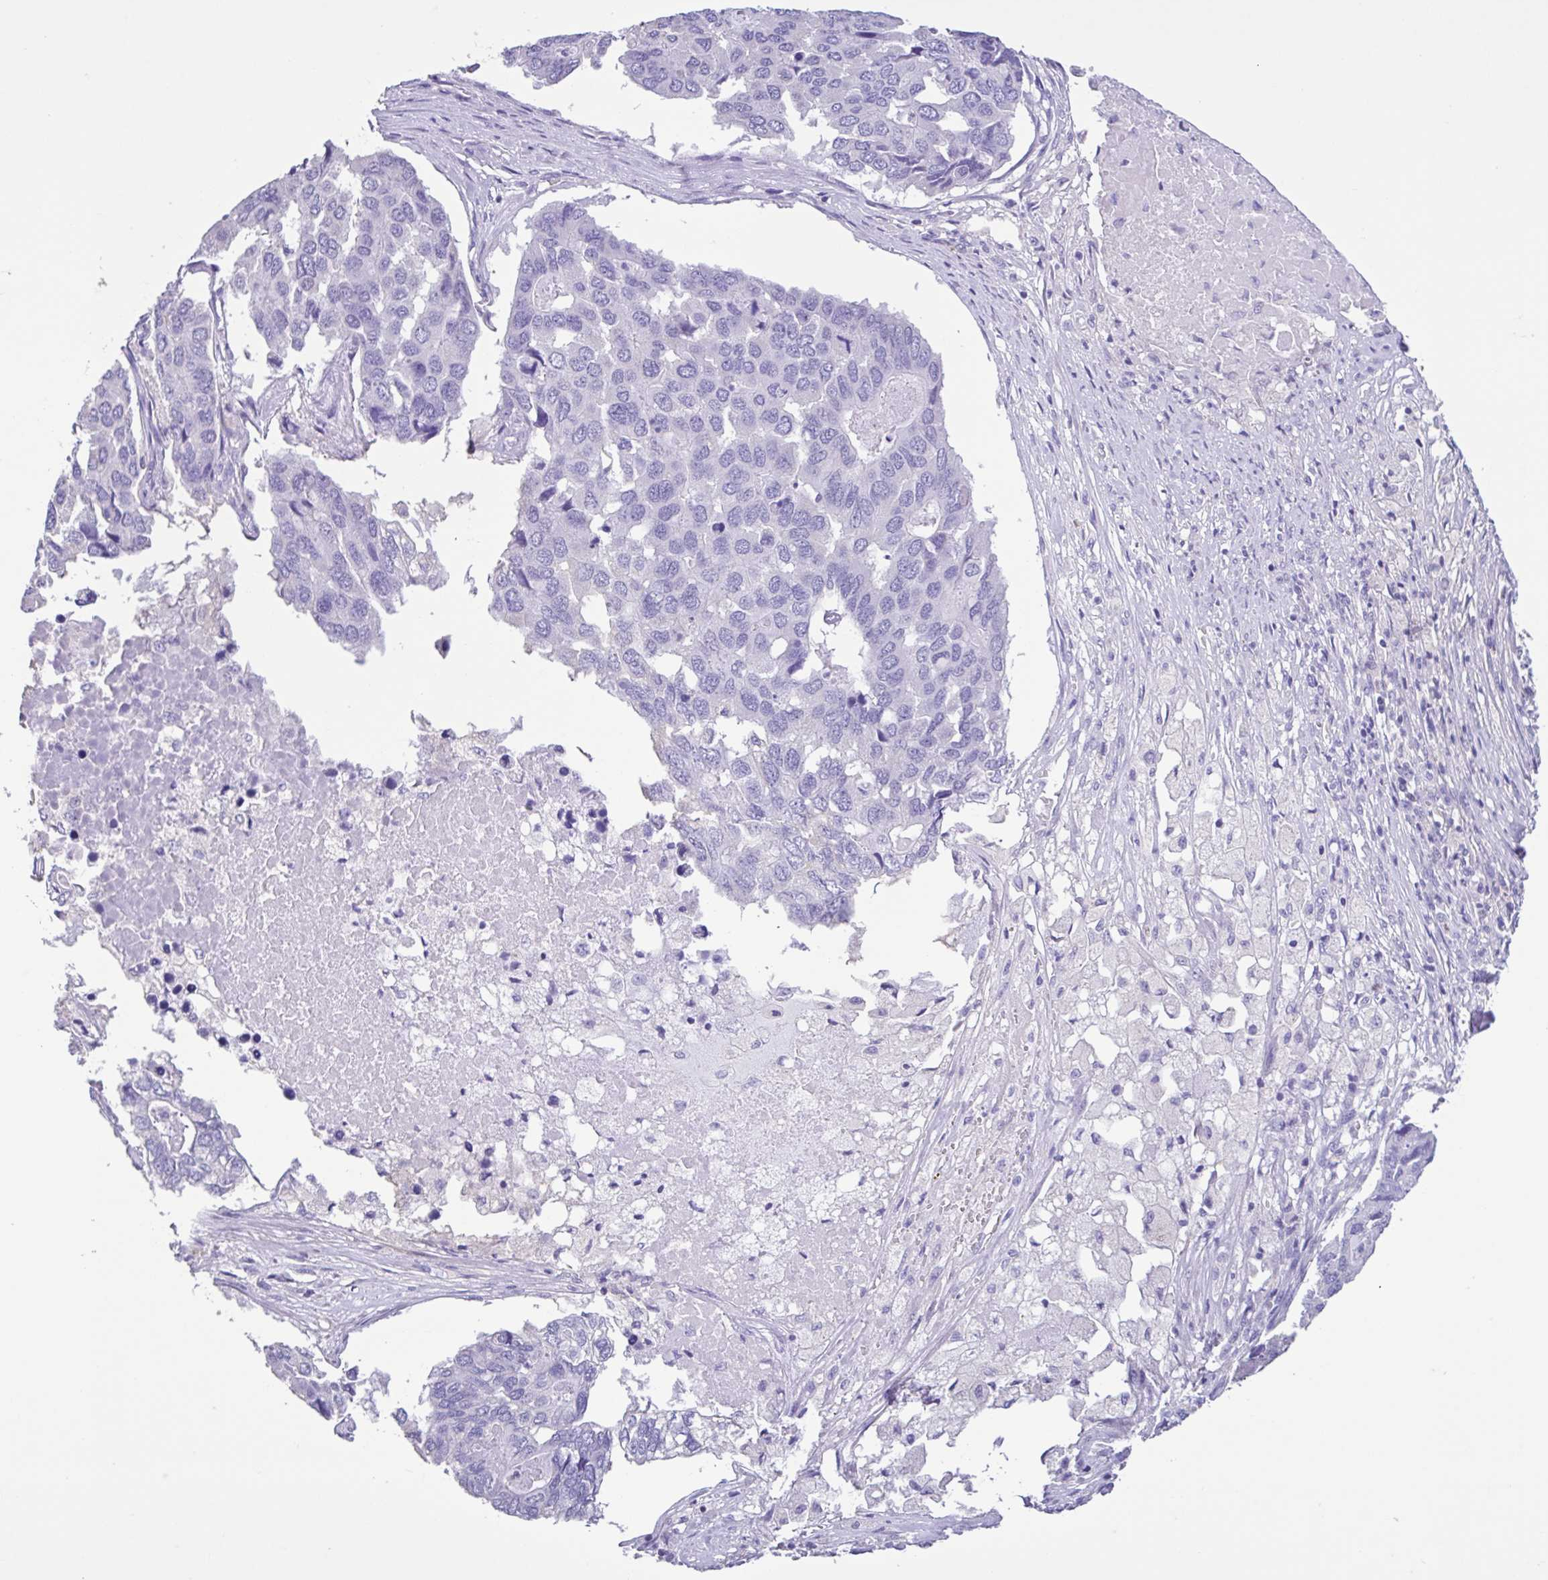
{"staining": {"intensity": "negative", "quantity": "none", "location": "none"}, "tissue": "pancreatic cancer", "cell_type": "Tumor cells", "image_type": "cancer", "snomed": [{"axis": "morphology", "description": "Adenocarcinoma, NOS"}, {"axis": "topography", "description": "Pancreas"}], "caption": "This is an immunohistochemistry histopathology image of human pancreatic cancer. There is no positivity in tumor cells.", "gene": "PLA2G4E", "patient": {"sex": "male", "age": 50}}